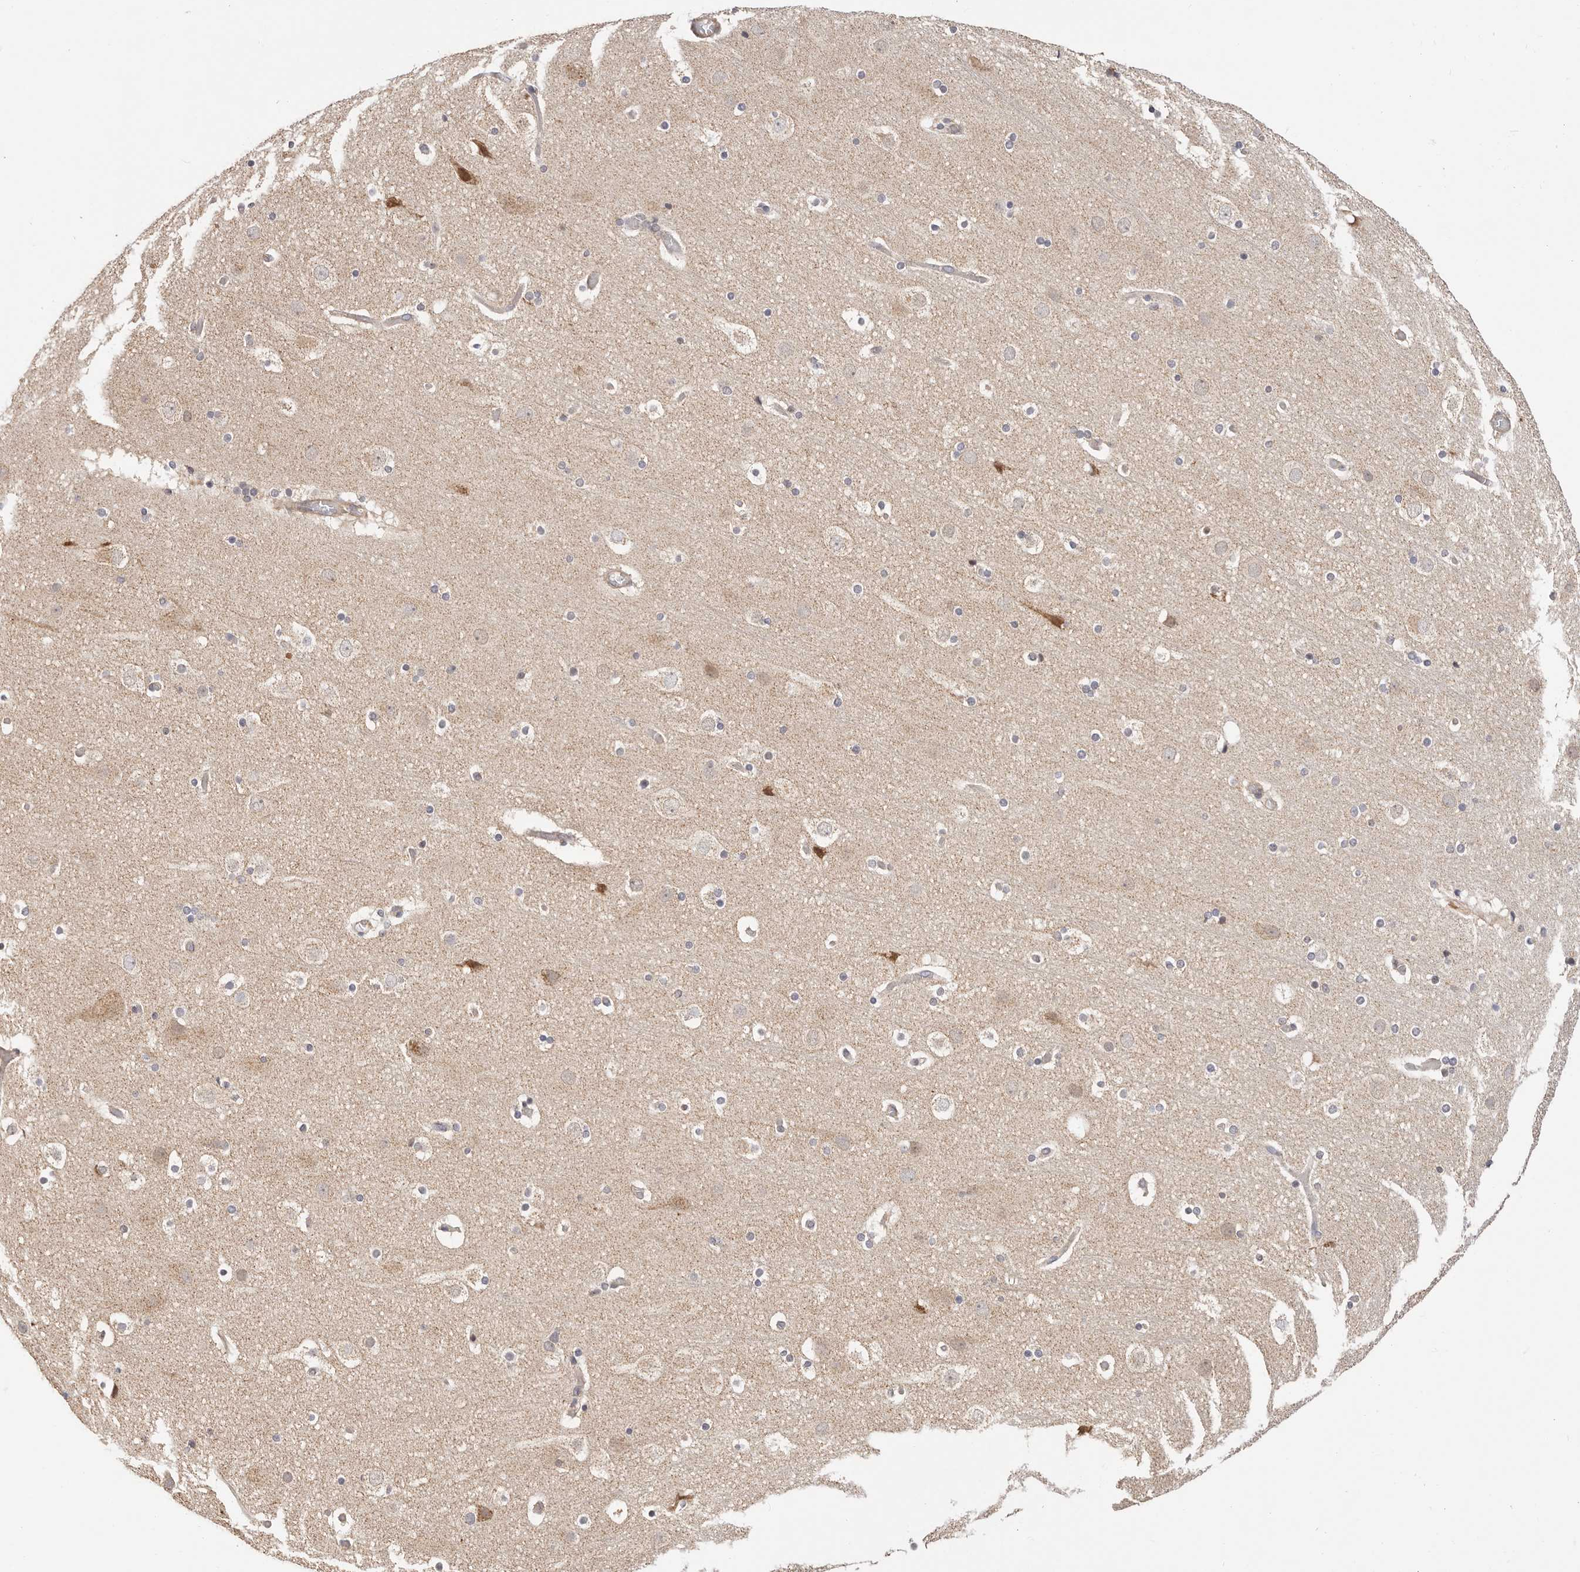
{"staining": {"intensity": "weak", "quantity": "<25%", "location": "cytoplasmic/membranous"}, "tissue": "cerebral cortex", "cell_type": "Endothelial cells", "image_type": "normal", "snomed": [{"axis": "morphology", "description": "Normal tissue, NOS"}, {"axis": "topography", "description": "Cerebral cortex"}], "caption": "Micrograph shows no significant protein staining in endothelial cells of benign cerebral cortex.", "gene": "KCMF1", "patient": {"sex": "male", "age": 57}}